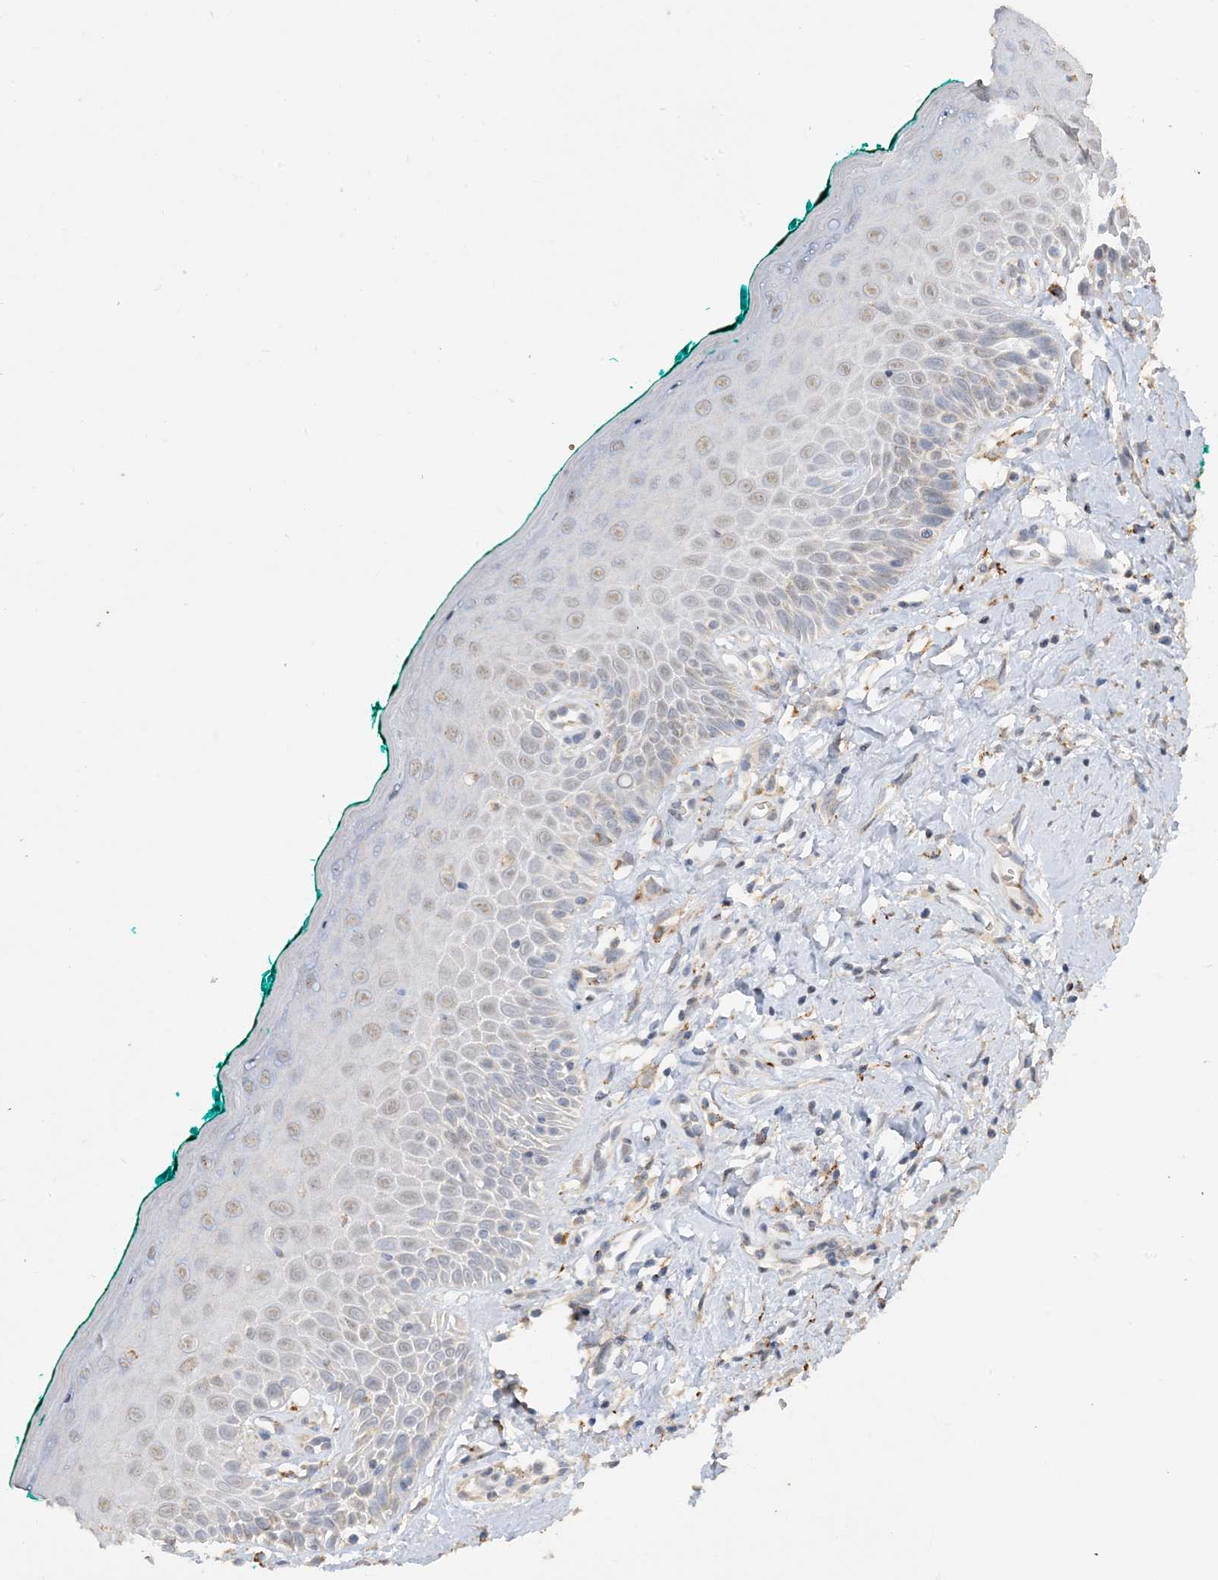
{"staining": {"intensity": "moderate", "quantity": "25%-75%", "location": "cytoplasmic/membranous,nuclear"}, "tissue": "oral mucosa", "cell_type": "Squamous epithelial cells", "image_type": "normal", "snomed": [{"axis": "morphology", "description": "Normal tissue, NOS"}, {"axis": "topography", "description": "Oral tissue"}], "caption": "This is an image of immunohistochemistry staining of unremarkable oral mucosa, which shows moderate positivity in the cytoplasmic/membranous,nuclear of squamous epithelial cells.", "gene": "SFMBT2", "patient": {"sex": "female", "age": 70}}